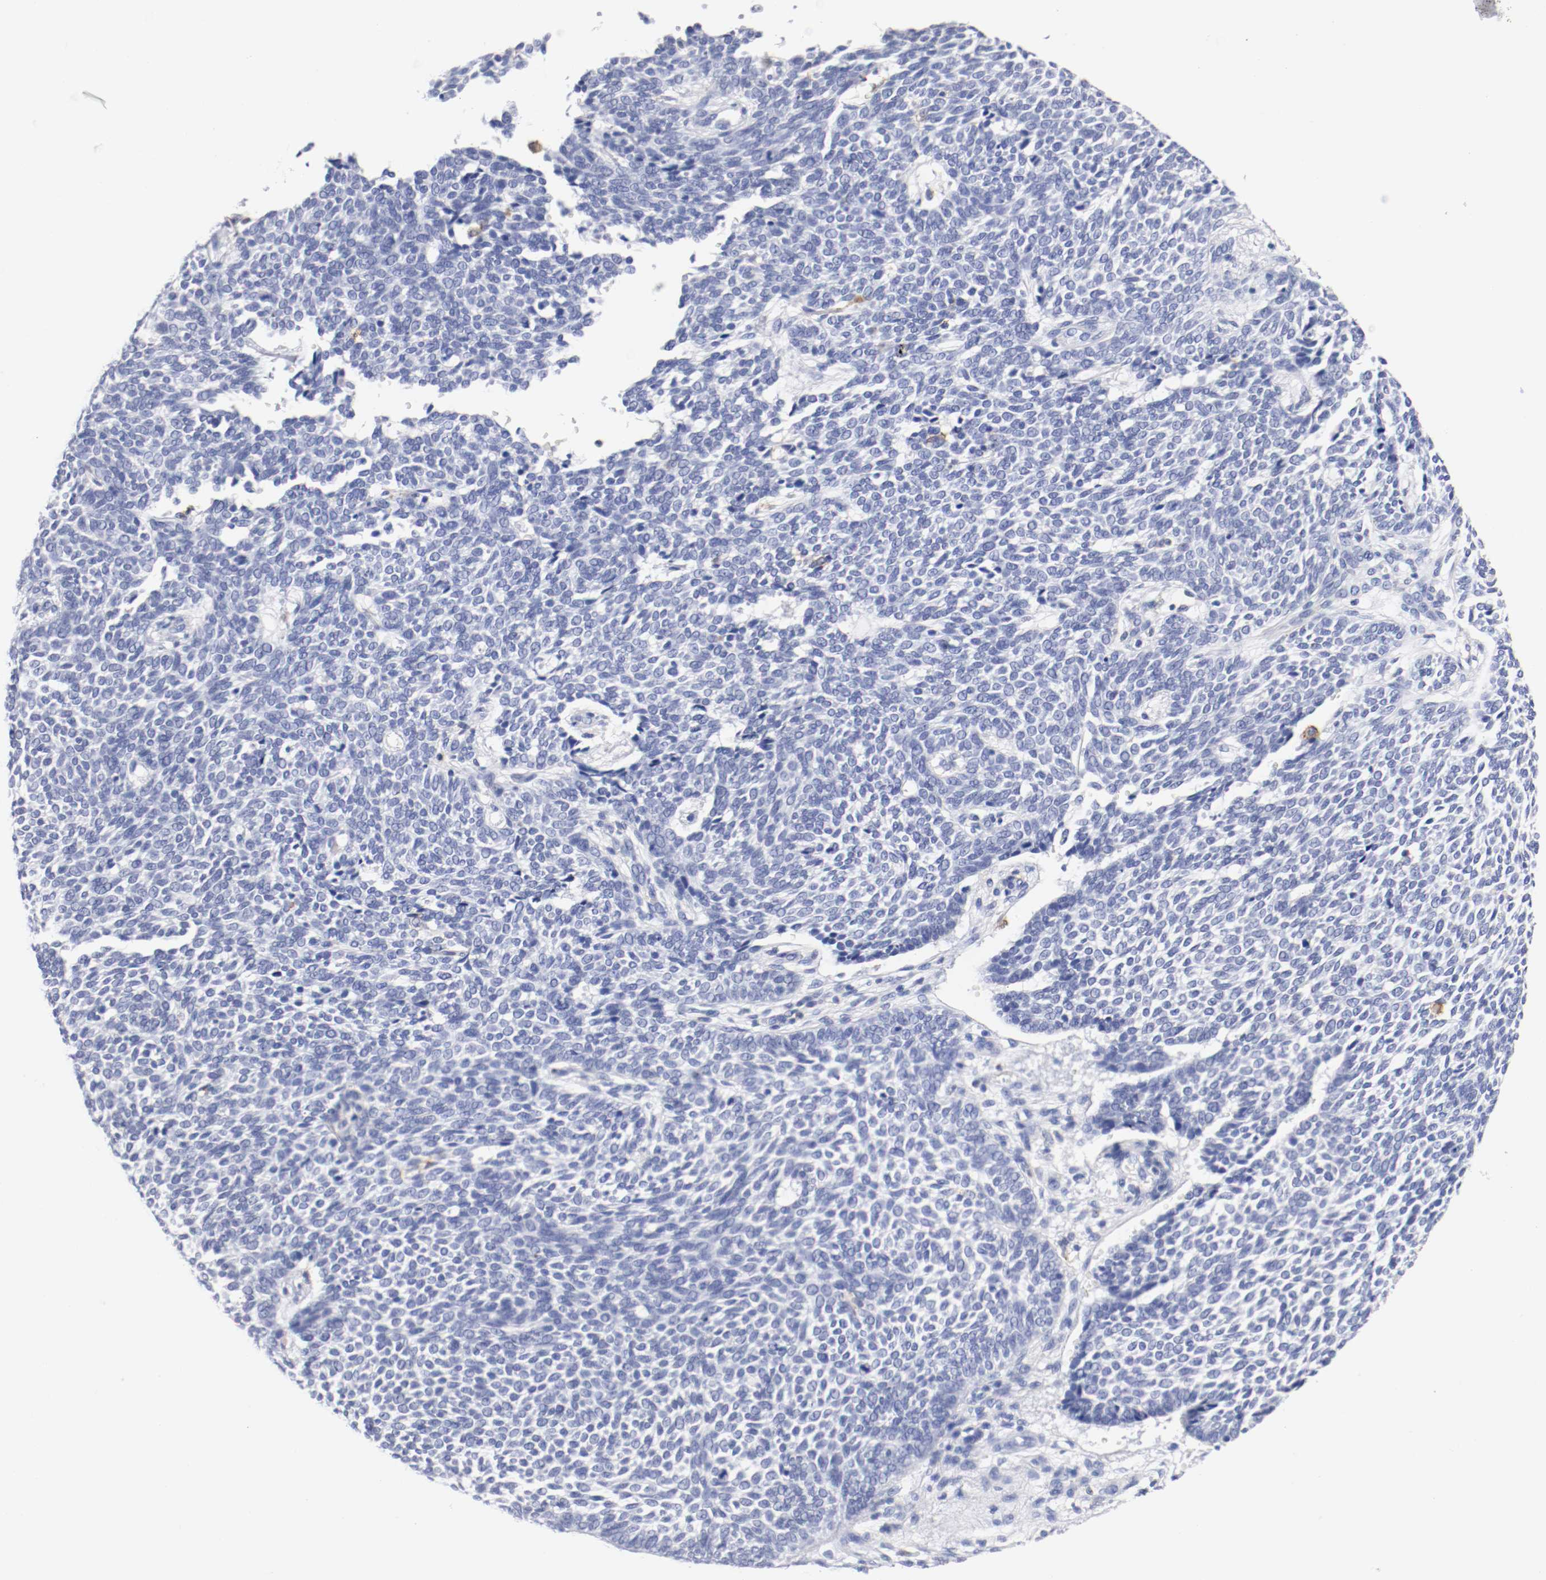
{"staining": {"intensity": "negative", "quantity": "none", "location": "none"}, "tissue": "skin cancer", "cell_type": "Tumor cells", "image_type": "cancer", "snomed": [{"axis": "morphology", "description": "Normal tissue, NOS"}, {"axis": "morphology", "description": "Basal cell carcinoma"}, {"axis": "topography", "description": "Skin"}], "caption": "High power microscopy micrograph of an immunohistochemistry (IHC) histopathology image of basal cell carcinoma (skin), revealing no significant staining in tumor cells.", "gene": "ITGAX", "patient": {"sex": "male", "age": 87}}